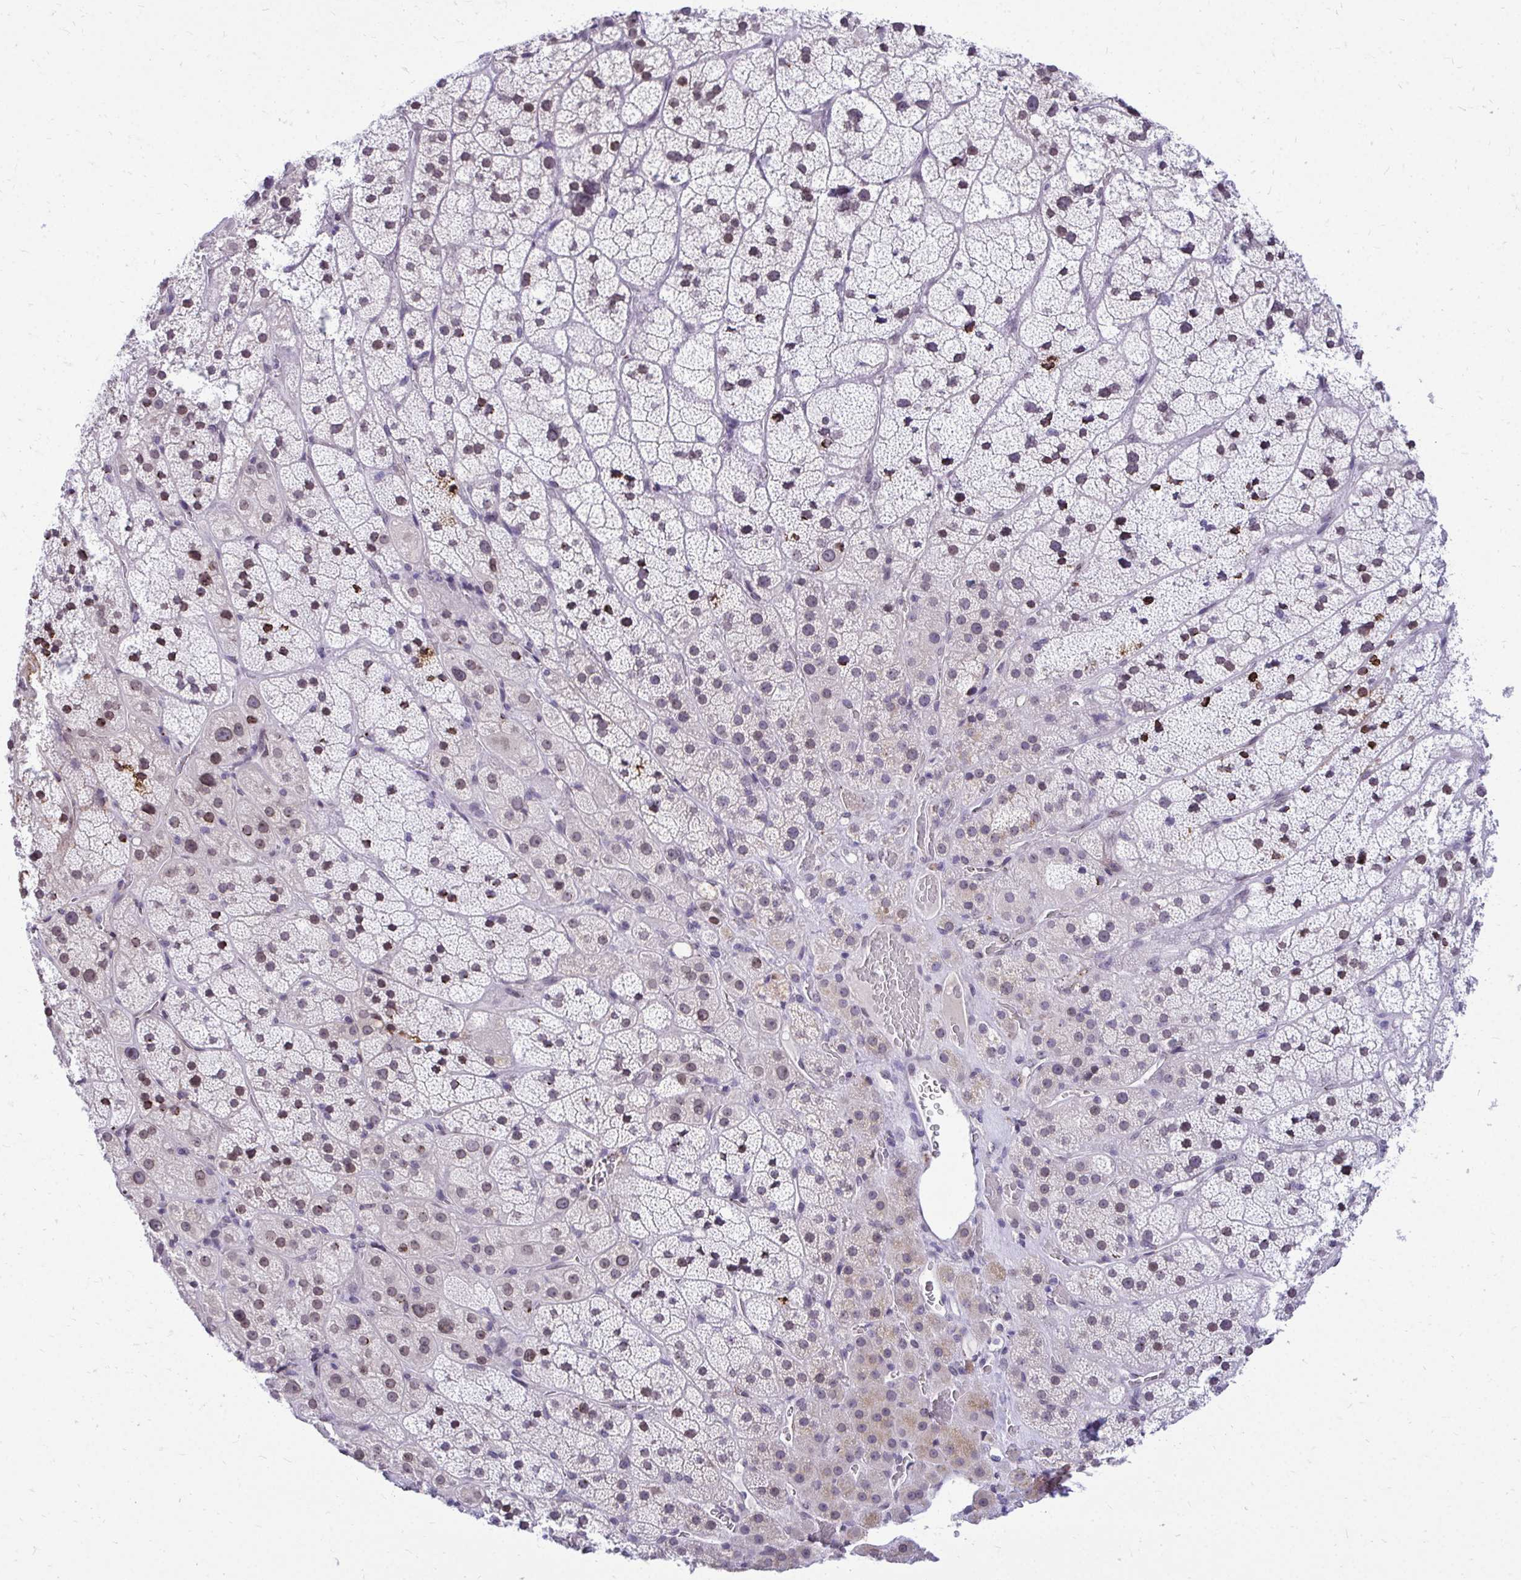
{"staining": {"intensity": "moderate", "quantity": "25%-75%", "location": "nuclear"}, "tissue": "adrenal gland", "cell_type": "Glandular cells", "image_type": "normal", "snomed": [{"axis": "morphology", "description": "Normal tissue, NOS"}, {"axis": "topography", "description": "Adrenal gland"}], "caption": "Immunohistochemistry of normal human adrenal gland reveals medium levels of moderate nuclear expression in approximately 25%-75% of glandular cells.", "gene": "BANF1", "patient": {"sex": "male", "age": 57}}